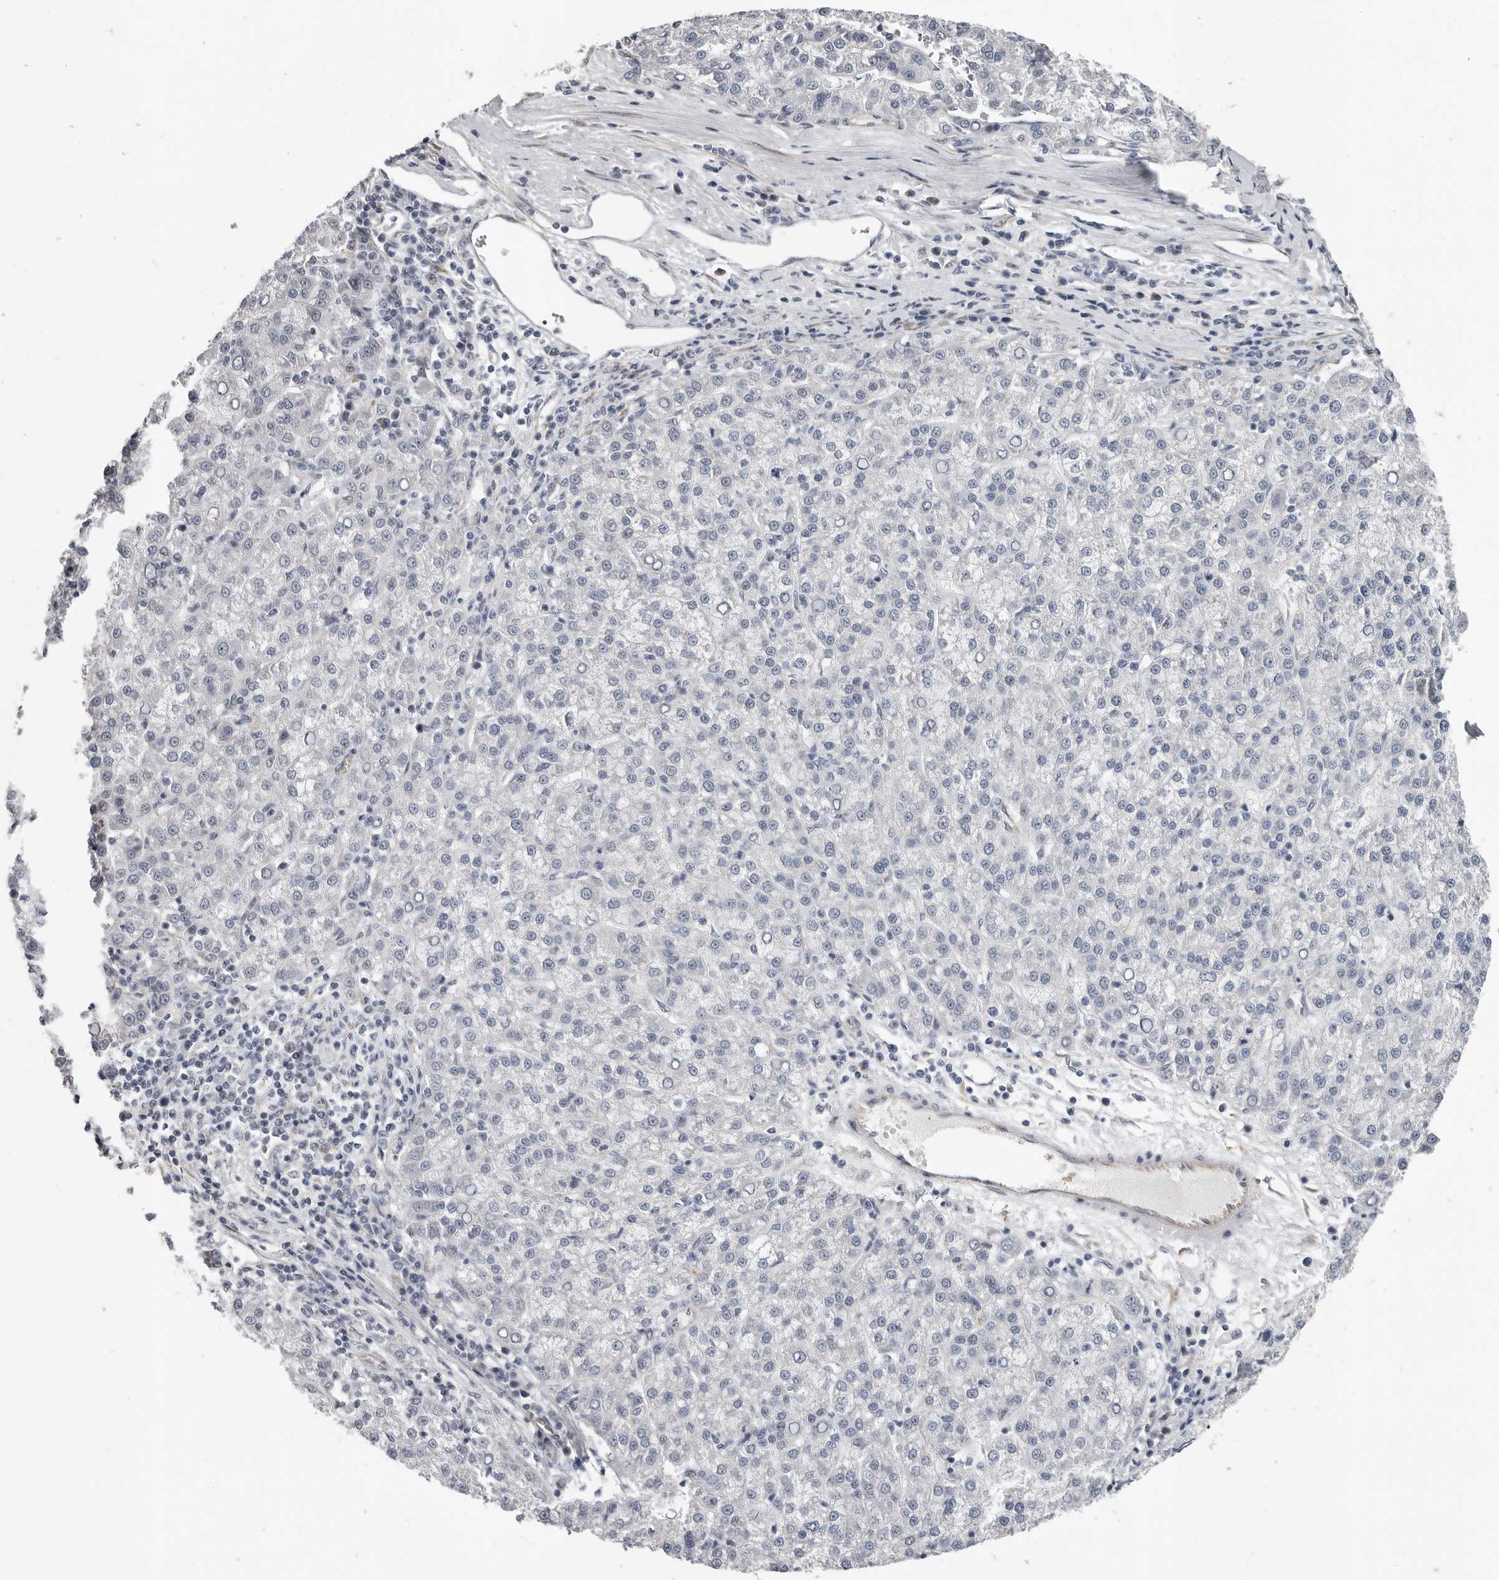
{"staining": {"intensity": "negative", "quantity": "none", "location": "none"}, "tissue": "liver cancer", "cell_type": "Tumor cells", "image_type": "cancer", "snomed": [{"axis": "morphology", "description": "Carcinoma, Hepatocellular, NOS"}, {"axis": "topography", "description": "Liver"}], "caption": "This is a image of immunohistochemistry (IHC) staining of liver hepatocellular carcinoma, which shows no positivity in tumor cells.", "gene": "RALGPS2", "patient": {"sex": "female", "age": 58}}